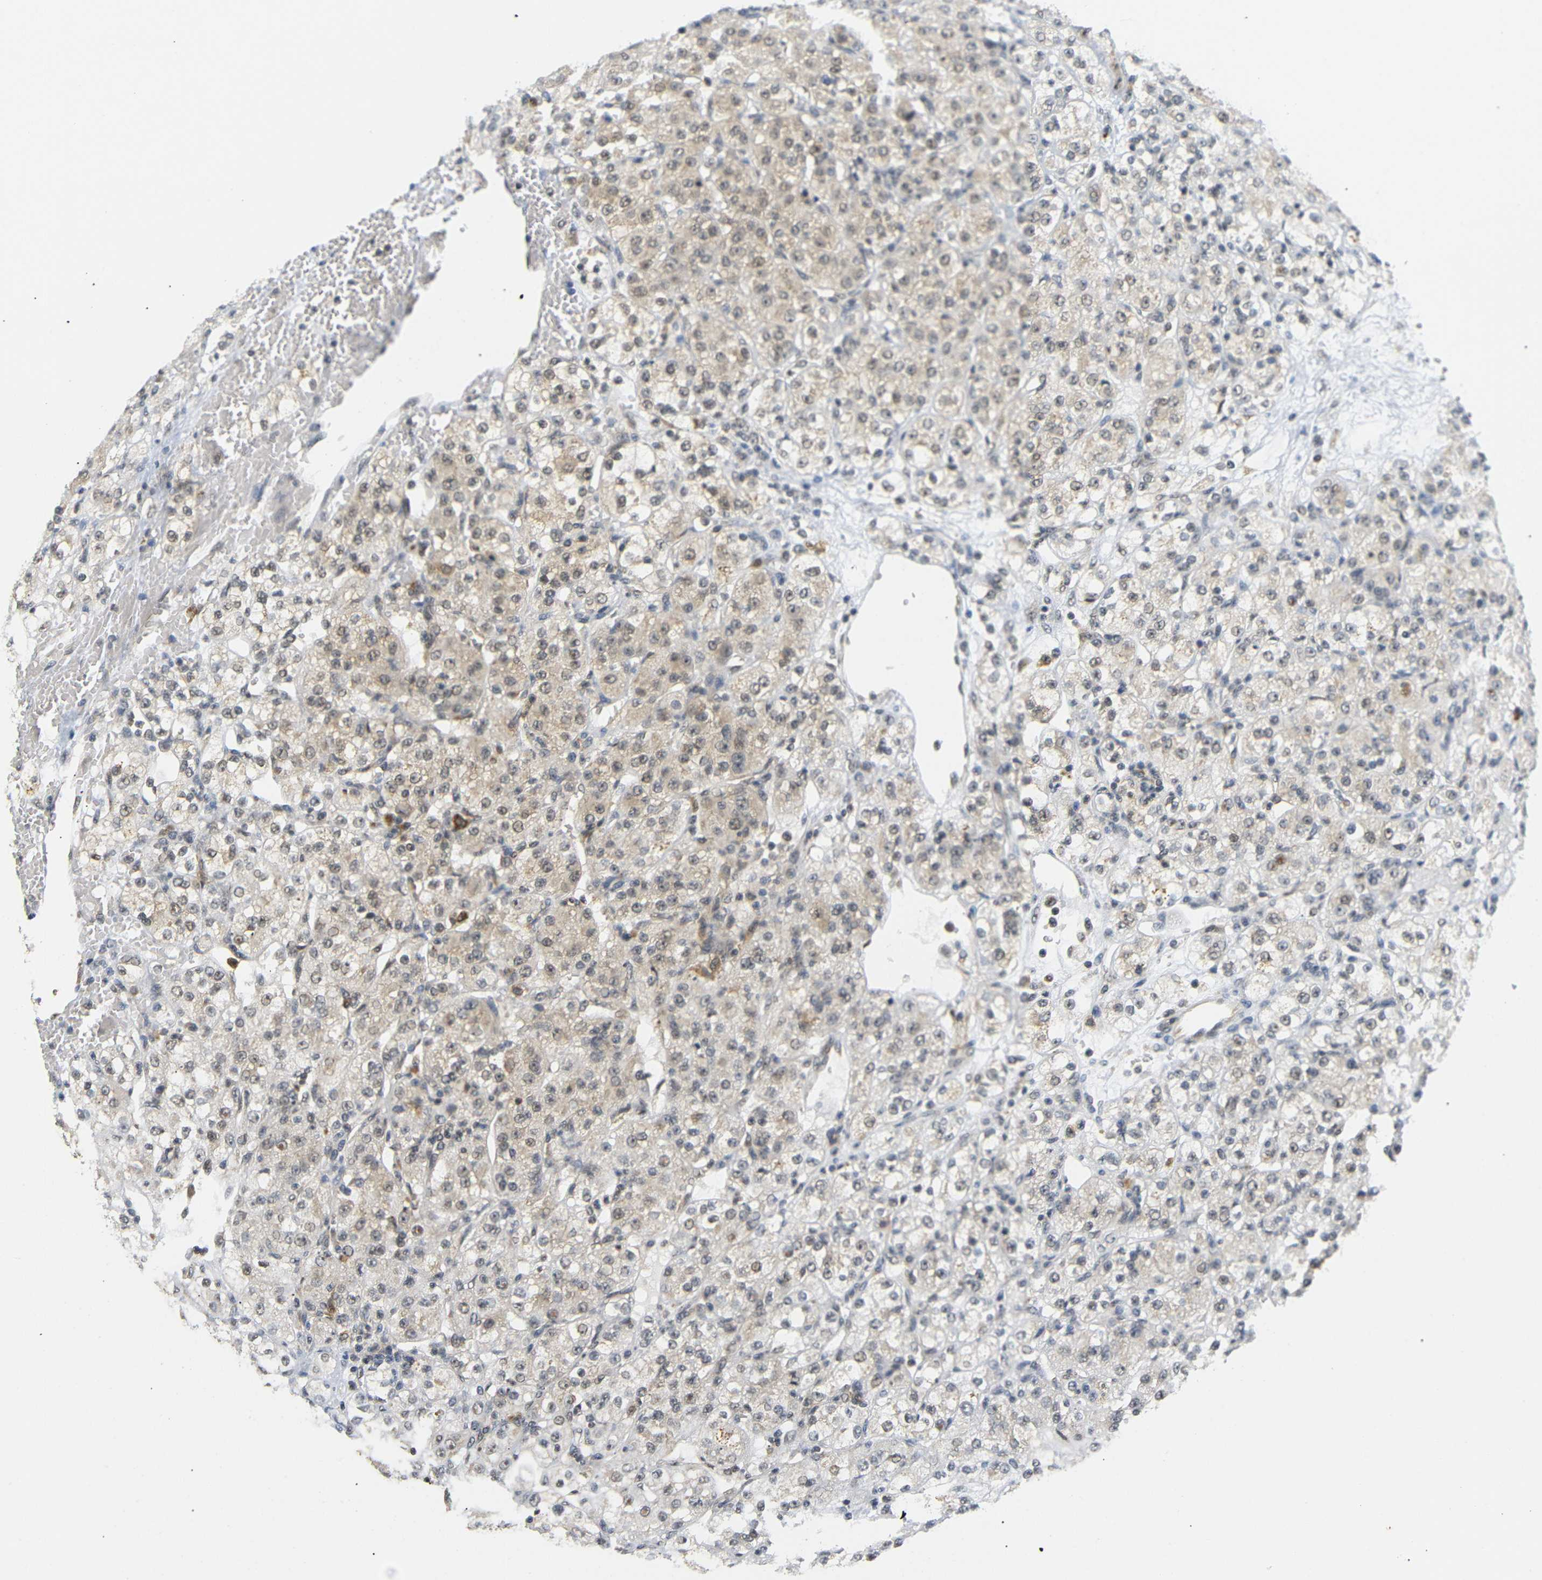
{"staining": {"intensity": "weak", "quantity": ">75%", "location": "cytoplasmic/membranous"}, "tissue": "renal cancer", "cell_type": "Tumor cells", "image_type": "cancer", "snomed": [{"axis": "morphology", "description": "Normal tissue, NOS"}, {"axis": "morphology", "description": "Adenocarcinoma, NOS"}, {"axis": "topography", "description": "Kidney"}], "caption": "An immunohistochemistry image of tumor tissue is shown. Protein staining in brown highlights weak cytoplasmic/membranous positivity in renal cancer within tumor cells.", "gene": "GJA5", "patient": {"sex": "male", "age": 61}}